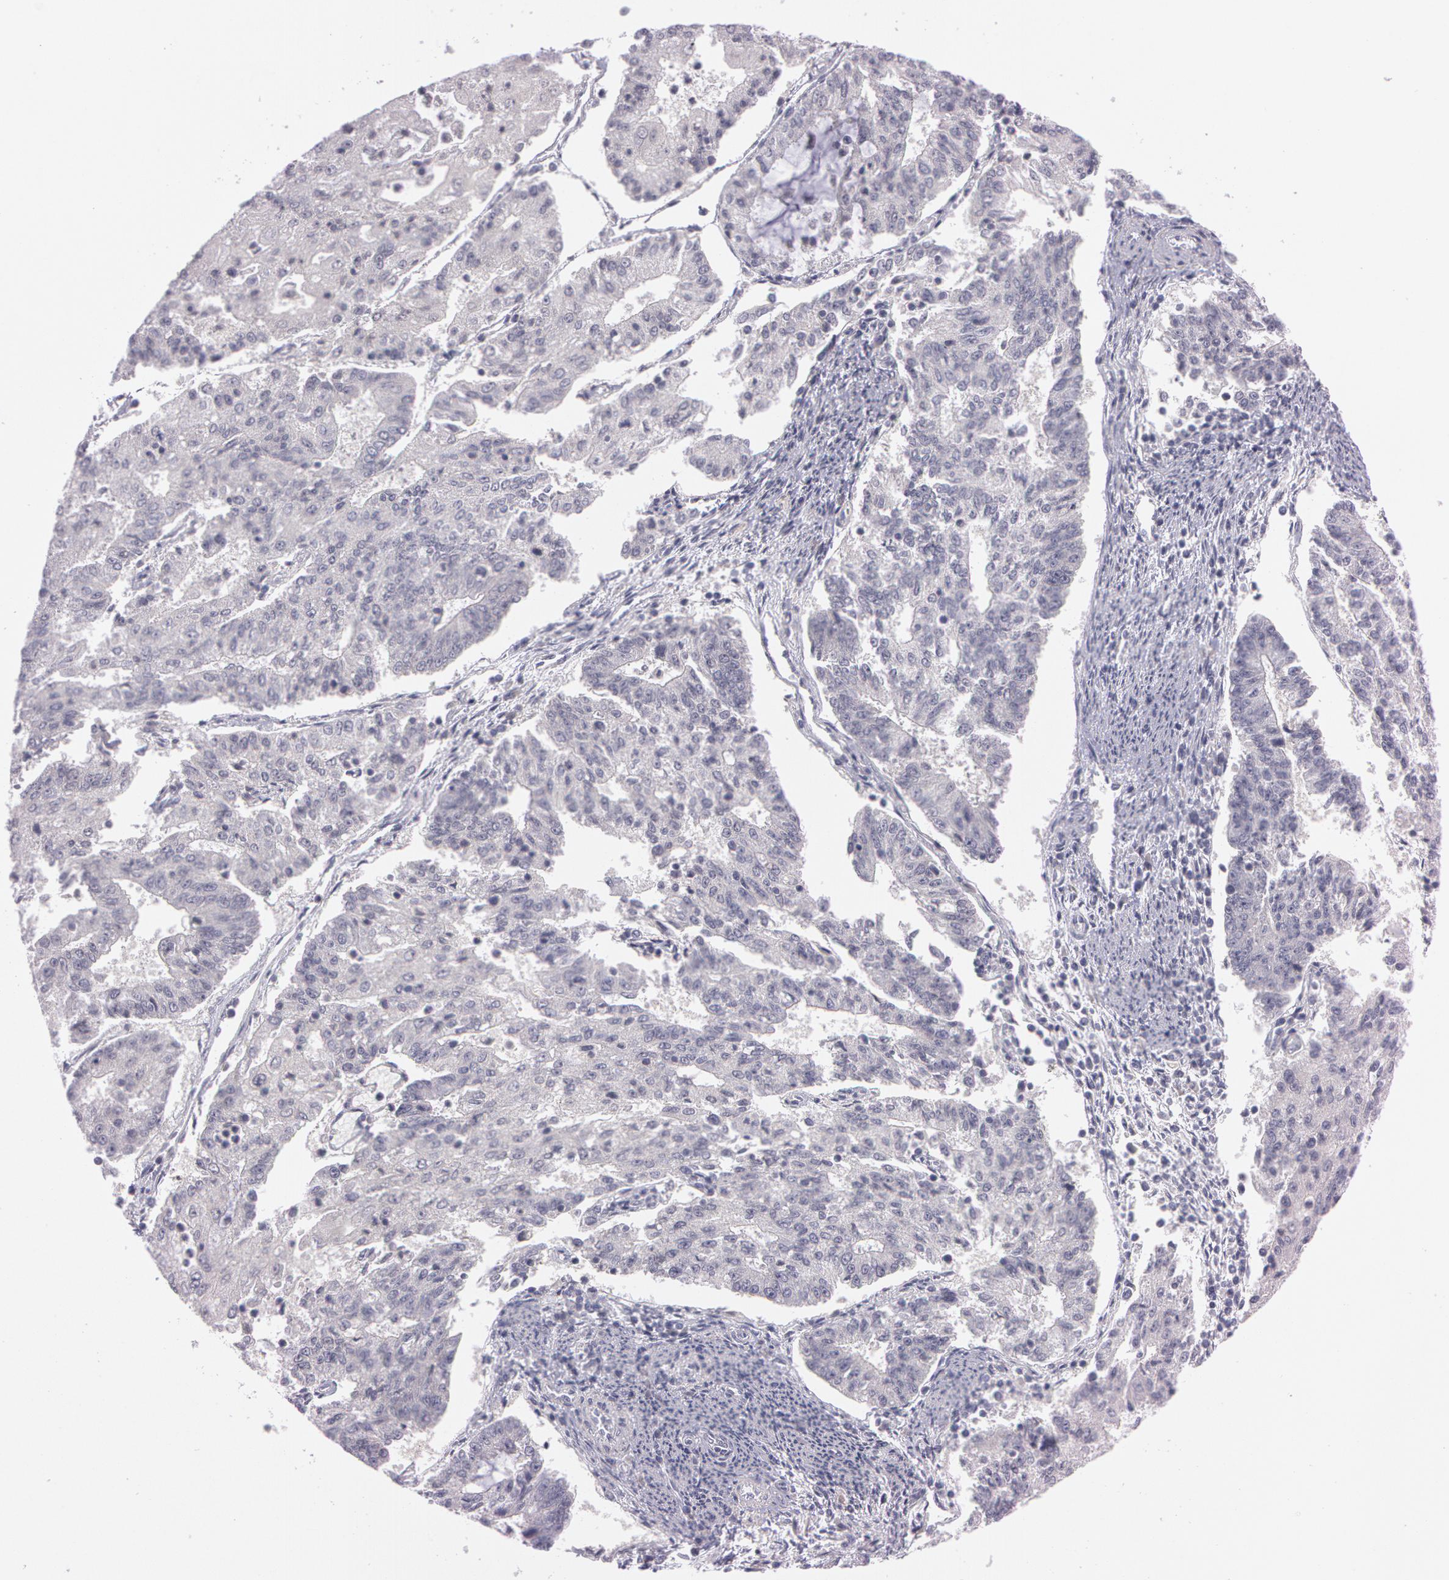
{"staining": {"intensity": "negative", "quantity": "none", "location": "none"}, "tissue": "endometrial cancer", "cell_type": "Tumor cells", "image_type": "cancer", "snomed": [{"axis": "morphology", "description": "Adenocarcinoma, NOS"}, {"axis": "topography", "description": "Endometrium"}], "caption": "This micrograph is of endometrial cancer (adenocarcinoma) stained with immunohistochemistry (IHC) to label a protein in brown with the nuclei are counter-stained blue. There is no positivity in tumor cells.", "gene": "MXRA5", "patient": {"sex": "female", "age": 56}}